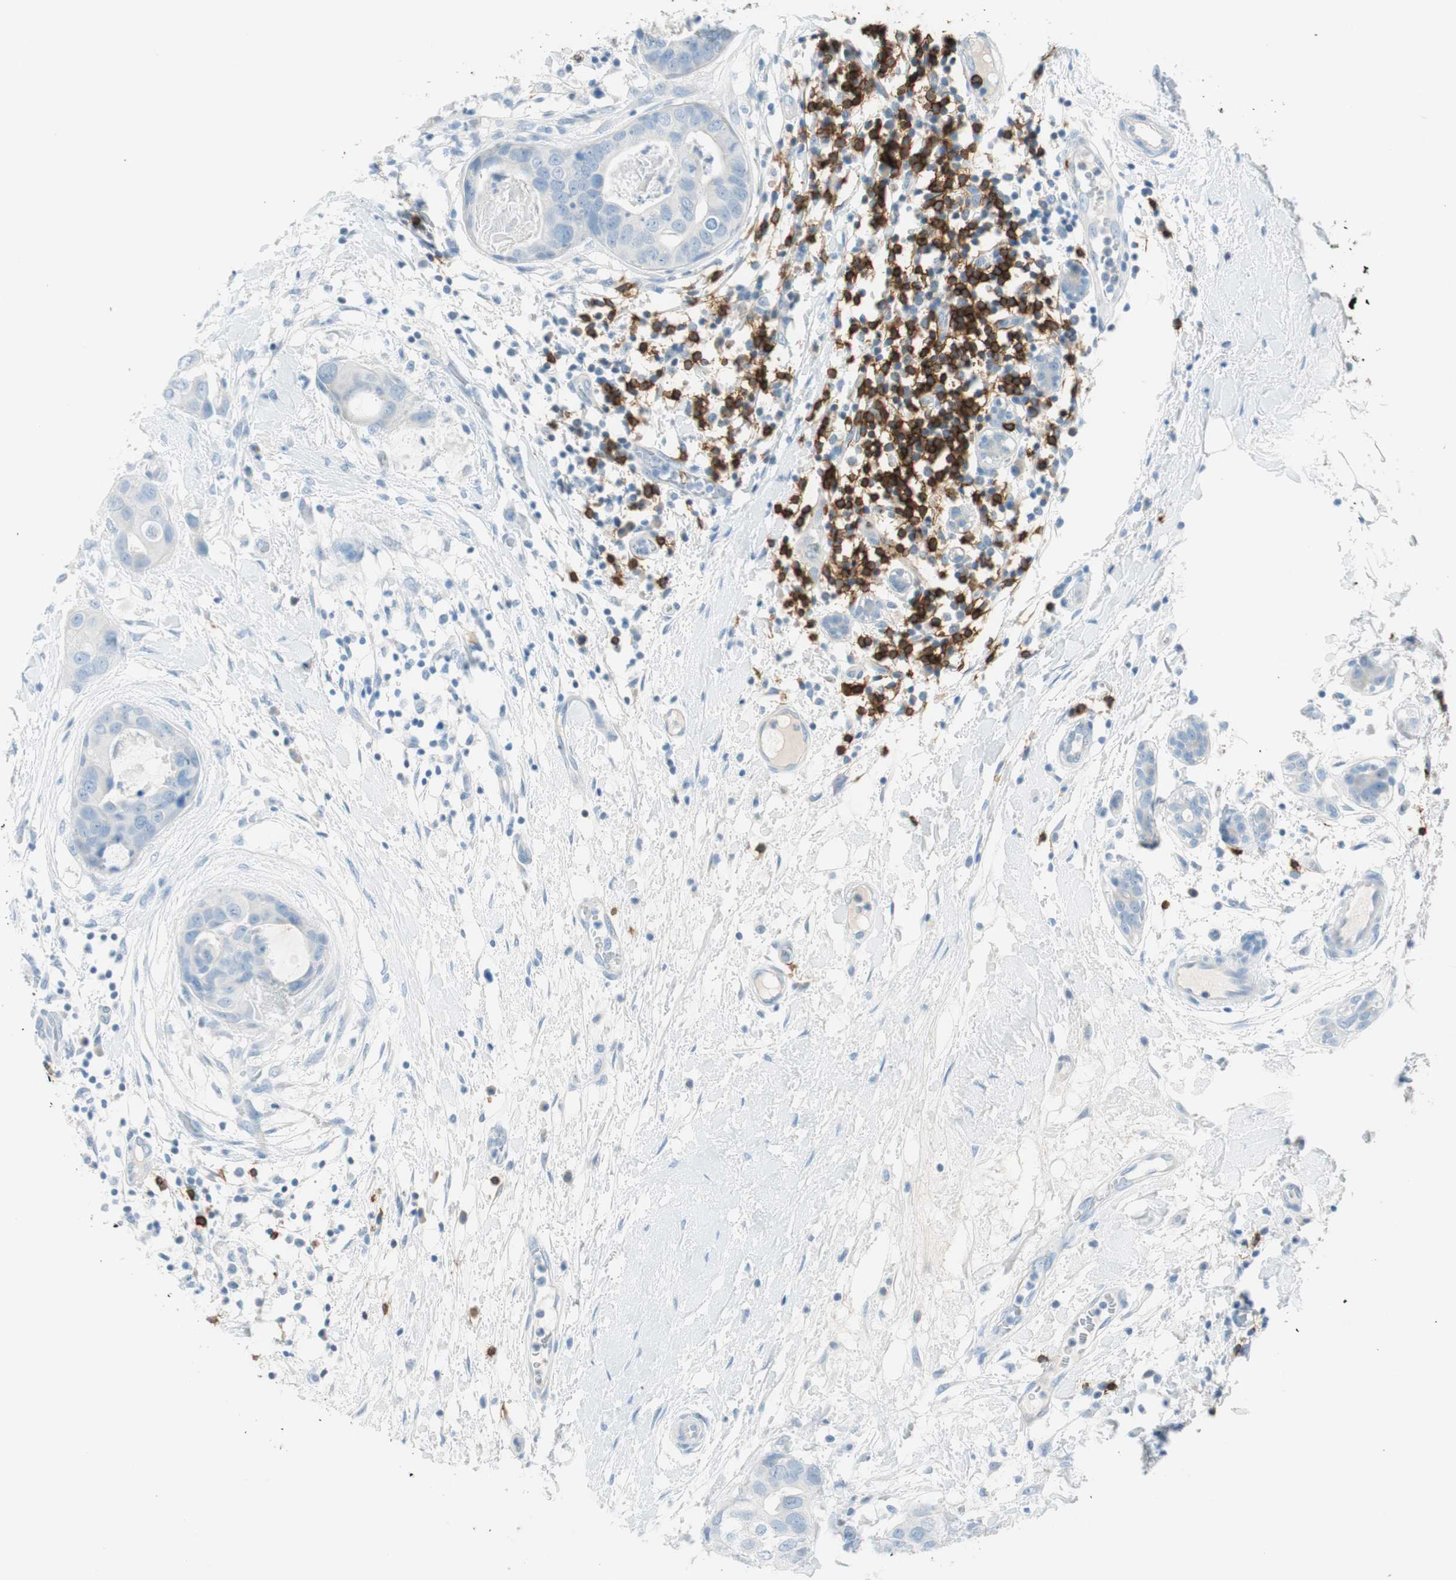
{"staining": {"intensity": "negative", "quantity": "none", "location": "none"}, "tissue": "breast cancer", "cell_type": "Tumor cells", "image_type": "cancer", "snomed": [{"axis": "morphology", "description": "Duct carcinoma"}, {"axis": "topography", "description": "Breast"}], "caption": "Micrograph shows no protein staining in tumor cells of breast cancer tissue. (Brightfield microscopy of DAB immunohistochemistry (IHC) at high magnification).", "gene": "TNFRSF13C", "patient": {"sex": "female", "age": 40}}